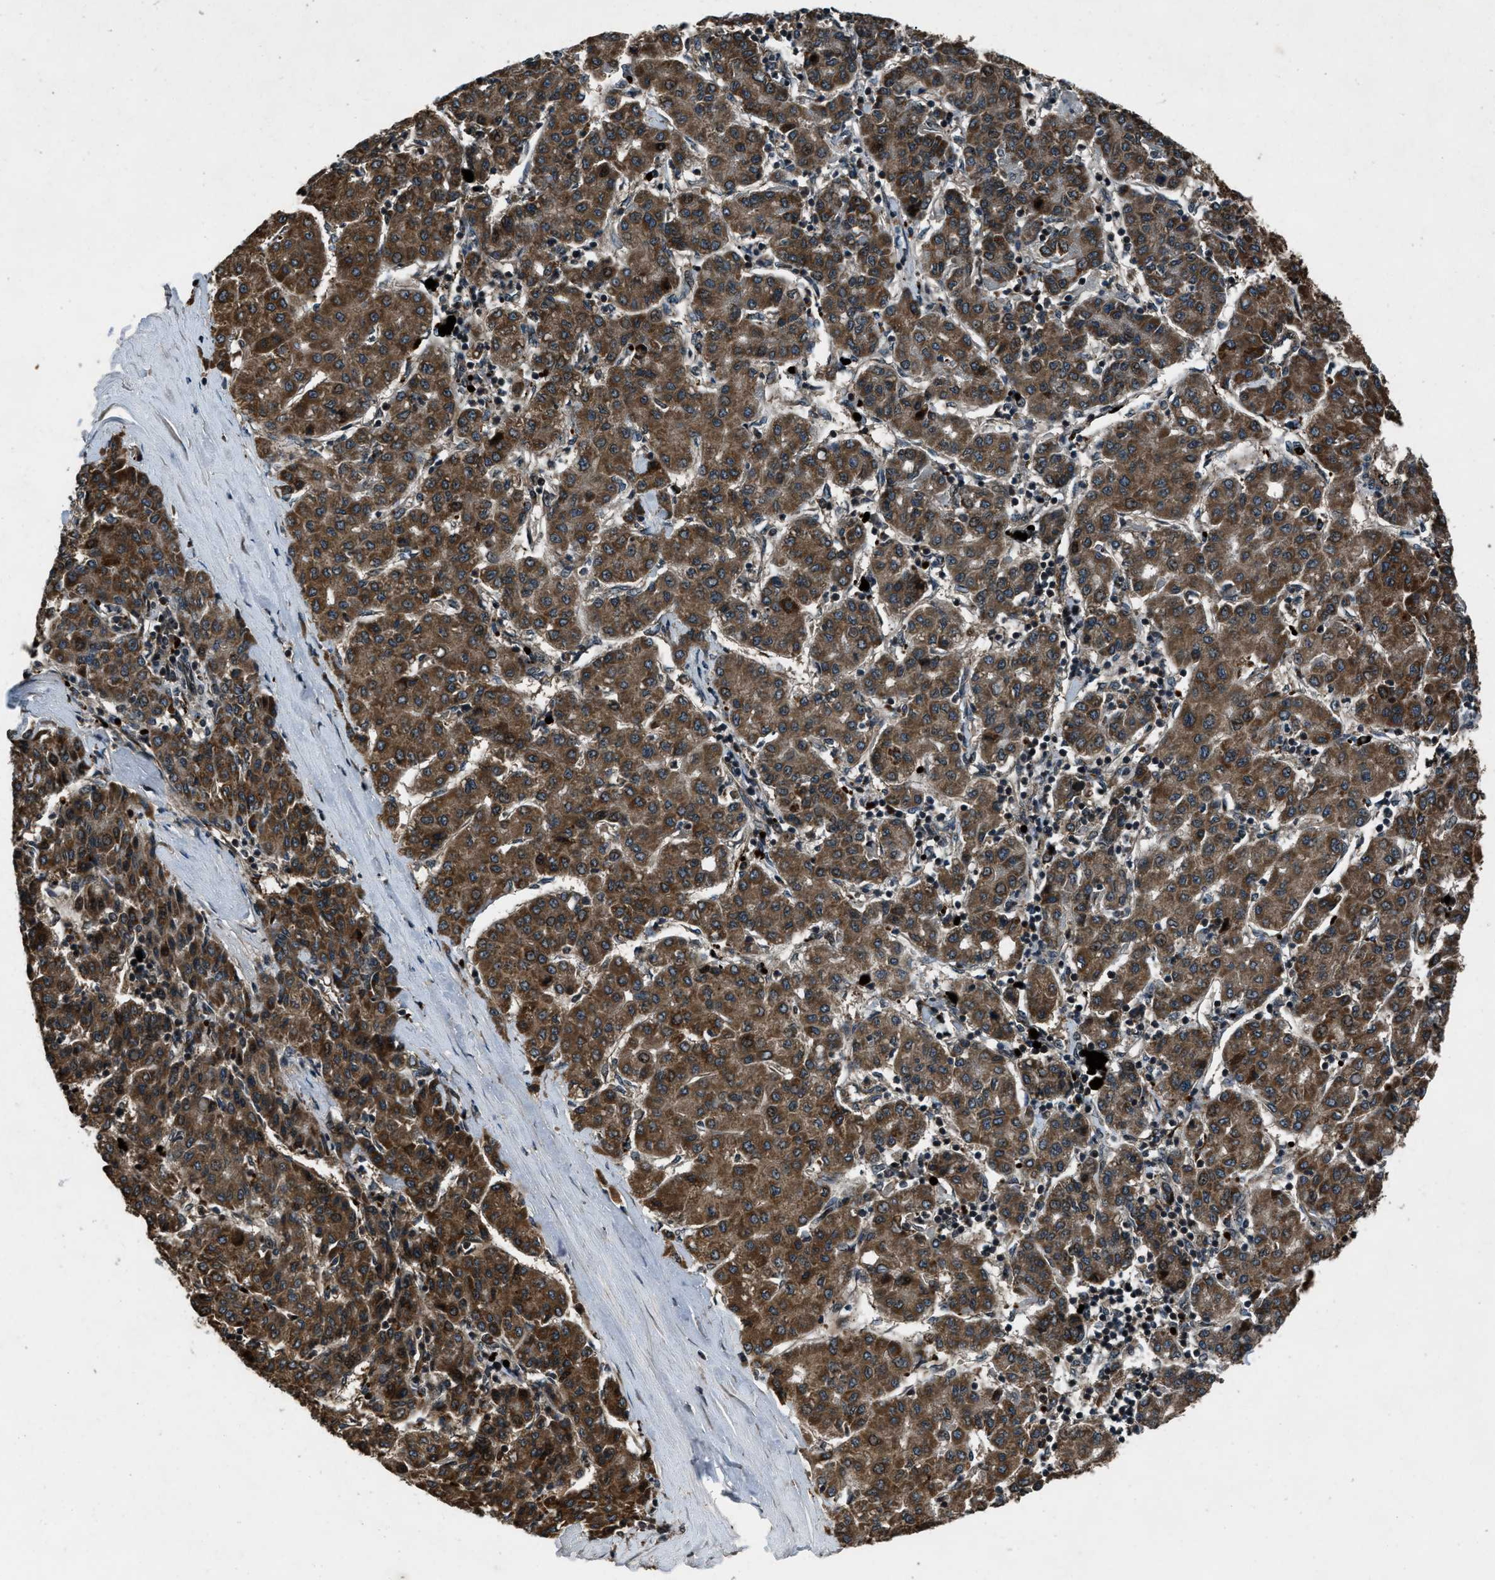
{"staining": {"intensity": "strong", "quantity": ">75%", "location": "cytoplasmic/membranous"}, "tissue": "liver cancer", "cell_type": "Tumor cells", "image_type": "cancer", "snomed": [{"axis": "morphology", "description": "Carcinoma, Hepatocellular, NOS"}, {"axis": "topography", "description": "Liver"}], "caption": "DAB (3,3'-diaminobenzidine) immunohistochemical staining of human liver cancer (hepatocellular carcinoma) exhibits strong cytoplasmic/membranous protein positivity in about >75% of tumor cells.", "gene": "IRAK4", "patient": {"sex": "male", "age": 65}}